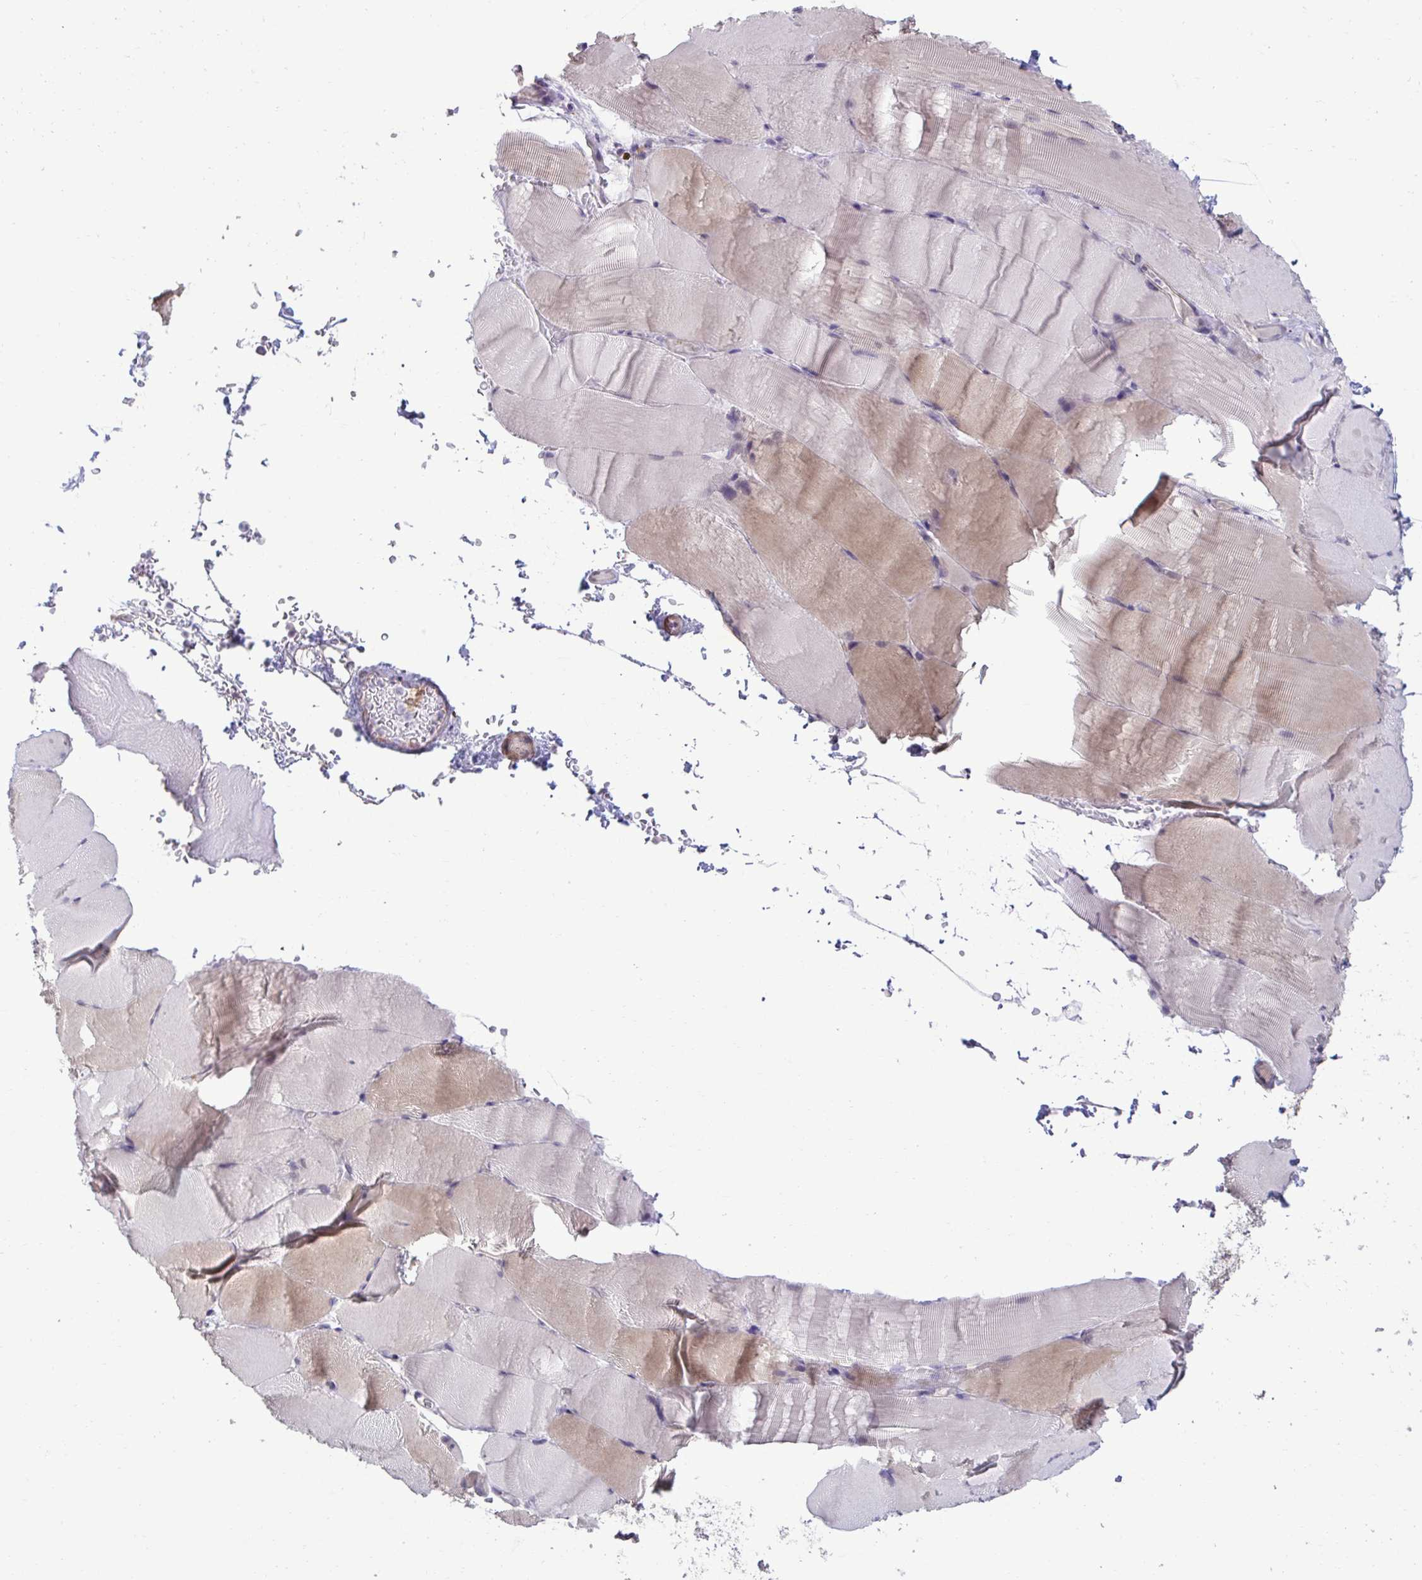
{"staining": {"intensity": "weak", "quantity": "<25%", "location": "cytoplasmic/membranous"}, "tissue": "skeletal muscle", "cell_type": "Myocytes", "image_type": "normal", "snomed": [{"axis": "morphology", "description": "Normal tissue, NOS"}, {"axis": "topography", "description": "Skeletal muscle"}], "caption": "IHC photomicrograph of unremarkable skeletal muscle stained for a protein (brown), which shows no staining in myocytes. (Brightfield microscopy of DAB immunohistochemistry at high magnification).", "gene": "SLC30A3", "patient": {"sex": "female", "age": 37}}